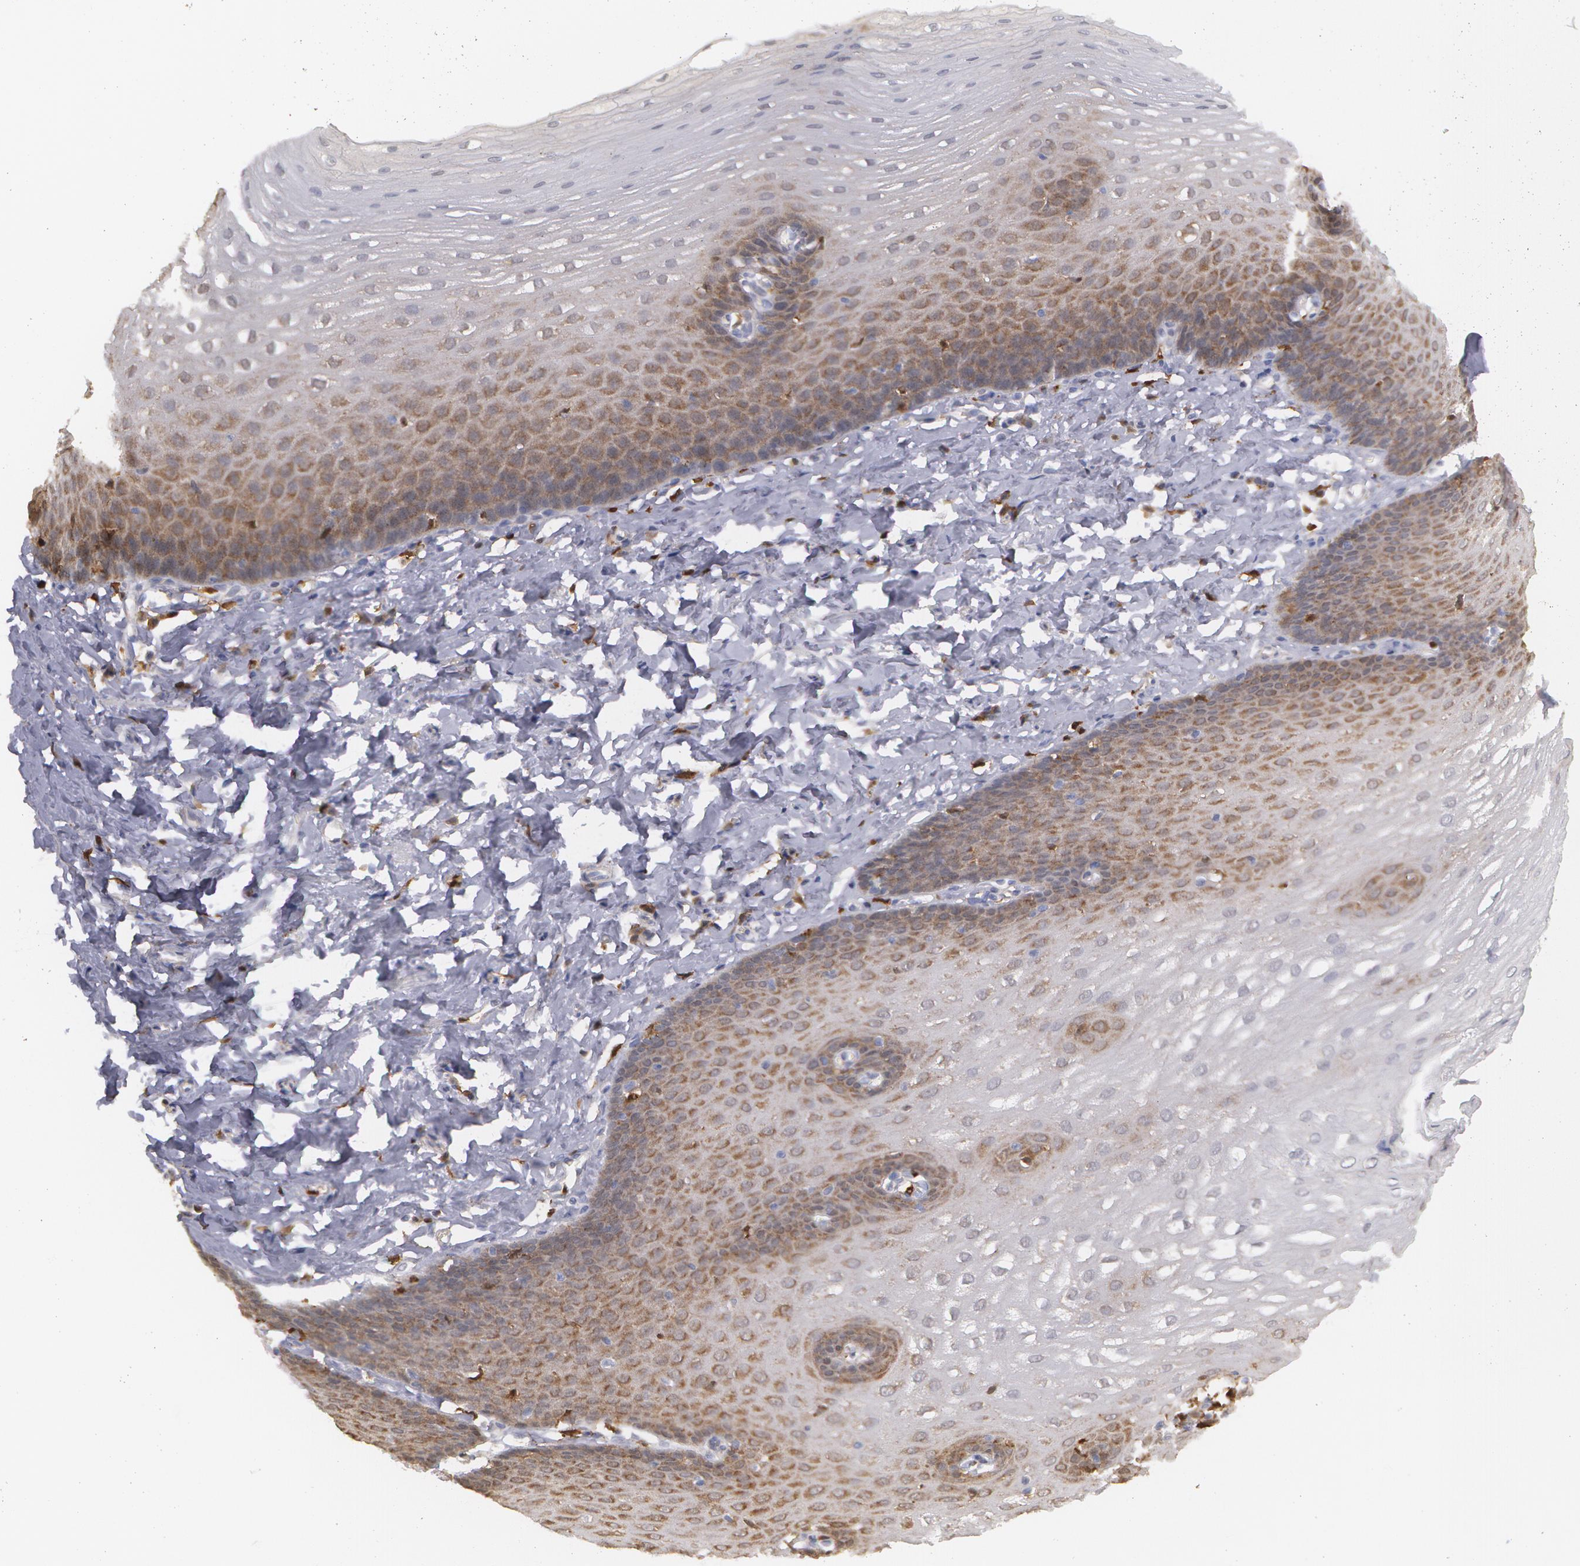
{"staining": {"intensity": "moderate", "quantity": "25%-75%", "location": "cytoplasmic/membranous"}, "tissue": "esophagus", "cell_type": "Squamous epithelial cells", "image_type": "normal", "snomed": [{"axis": "morphology", "description": "Normal tissue, NOS"}, {"axis": "topography", "description": "Esophagus"}], "caption": "Immunohistochemistry (IHC) (DAB) staining of unremarkable esophagus displays moderate cytoplasmic/membranous protein staining in approximately 25%-75% of squamous epithelial cells.", "gene": "SYK", "patient": {"sex": "male", "age": 70}}